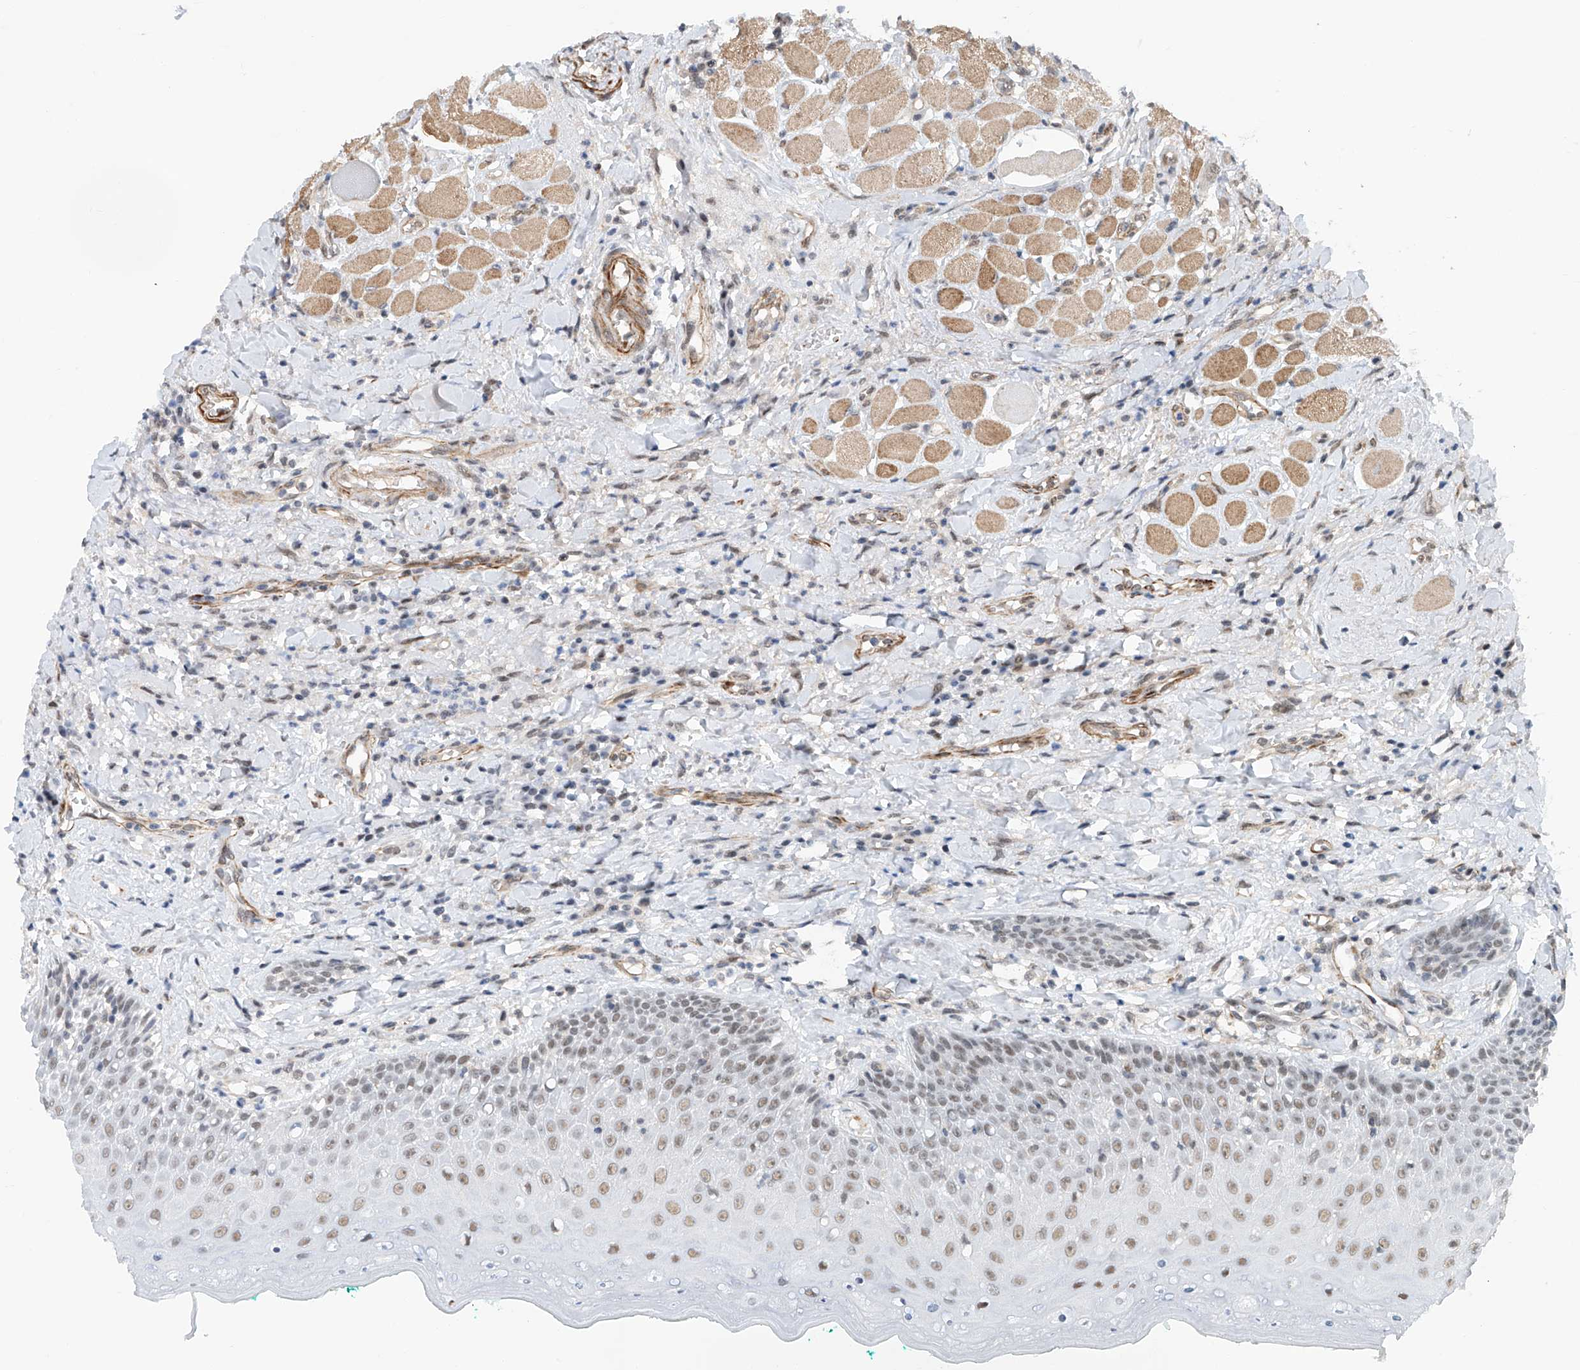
{"staining": {"intensity": "moderate", "quantity": "25%-75%", "location": "nuclear"}, "tissue": "oral mucosa", "cell_type": "Squamous epithelial cells", "image_type": "normal", "snomed": [{"axis": "morphology", "description": "Normal tissue, NOS"}, {"axis": "topography", "description": "Oral tissue"}], "caption": "Oral mucosa stained with a brown dye reveals moderate nuclear positive staining in approximately 25%-75% of squamous epithelial cells.", "gene": "SDE2", "patient": {"sex": "female", "age": 70}}